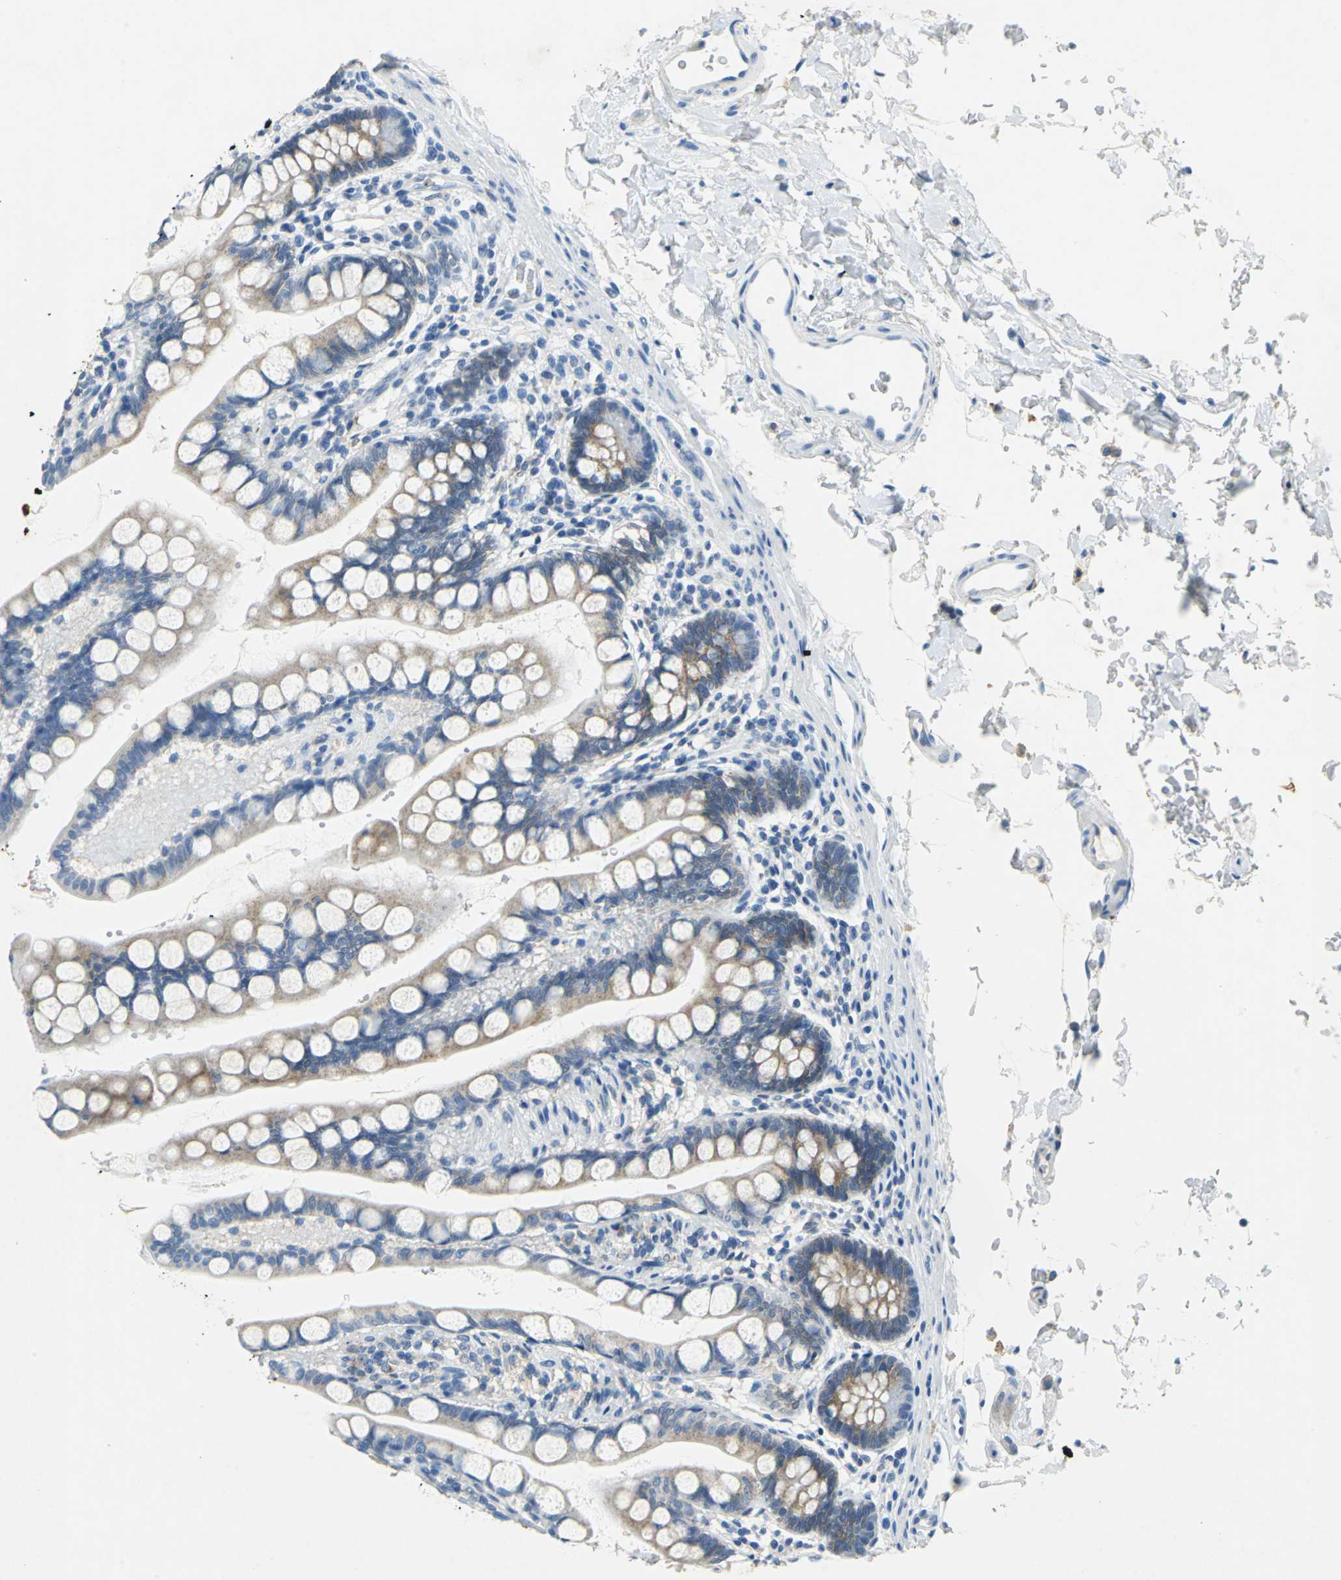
{"staining": {"intensity": "weak", "quantity": ">75%", "location": "cytoplasmic/membranous"}, "tissue": "small intestine", "cell_type": "Glandular cells", "image_type": "normal", "snomed": [{"axis": "morphology", "description": "Normal tissue, NOS"}, {"axis": "topography", "description": "Small intestine"}], "caption": "Immunohistochemical staining of normal small intestine demonstrates low levels of weak cytoplasmic/membranous expression in approximately >75% of glandular cells.", "gene": "TEX264", "patient": {"sex": "female", "age": 58}}